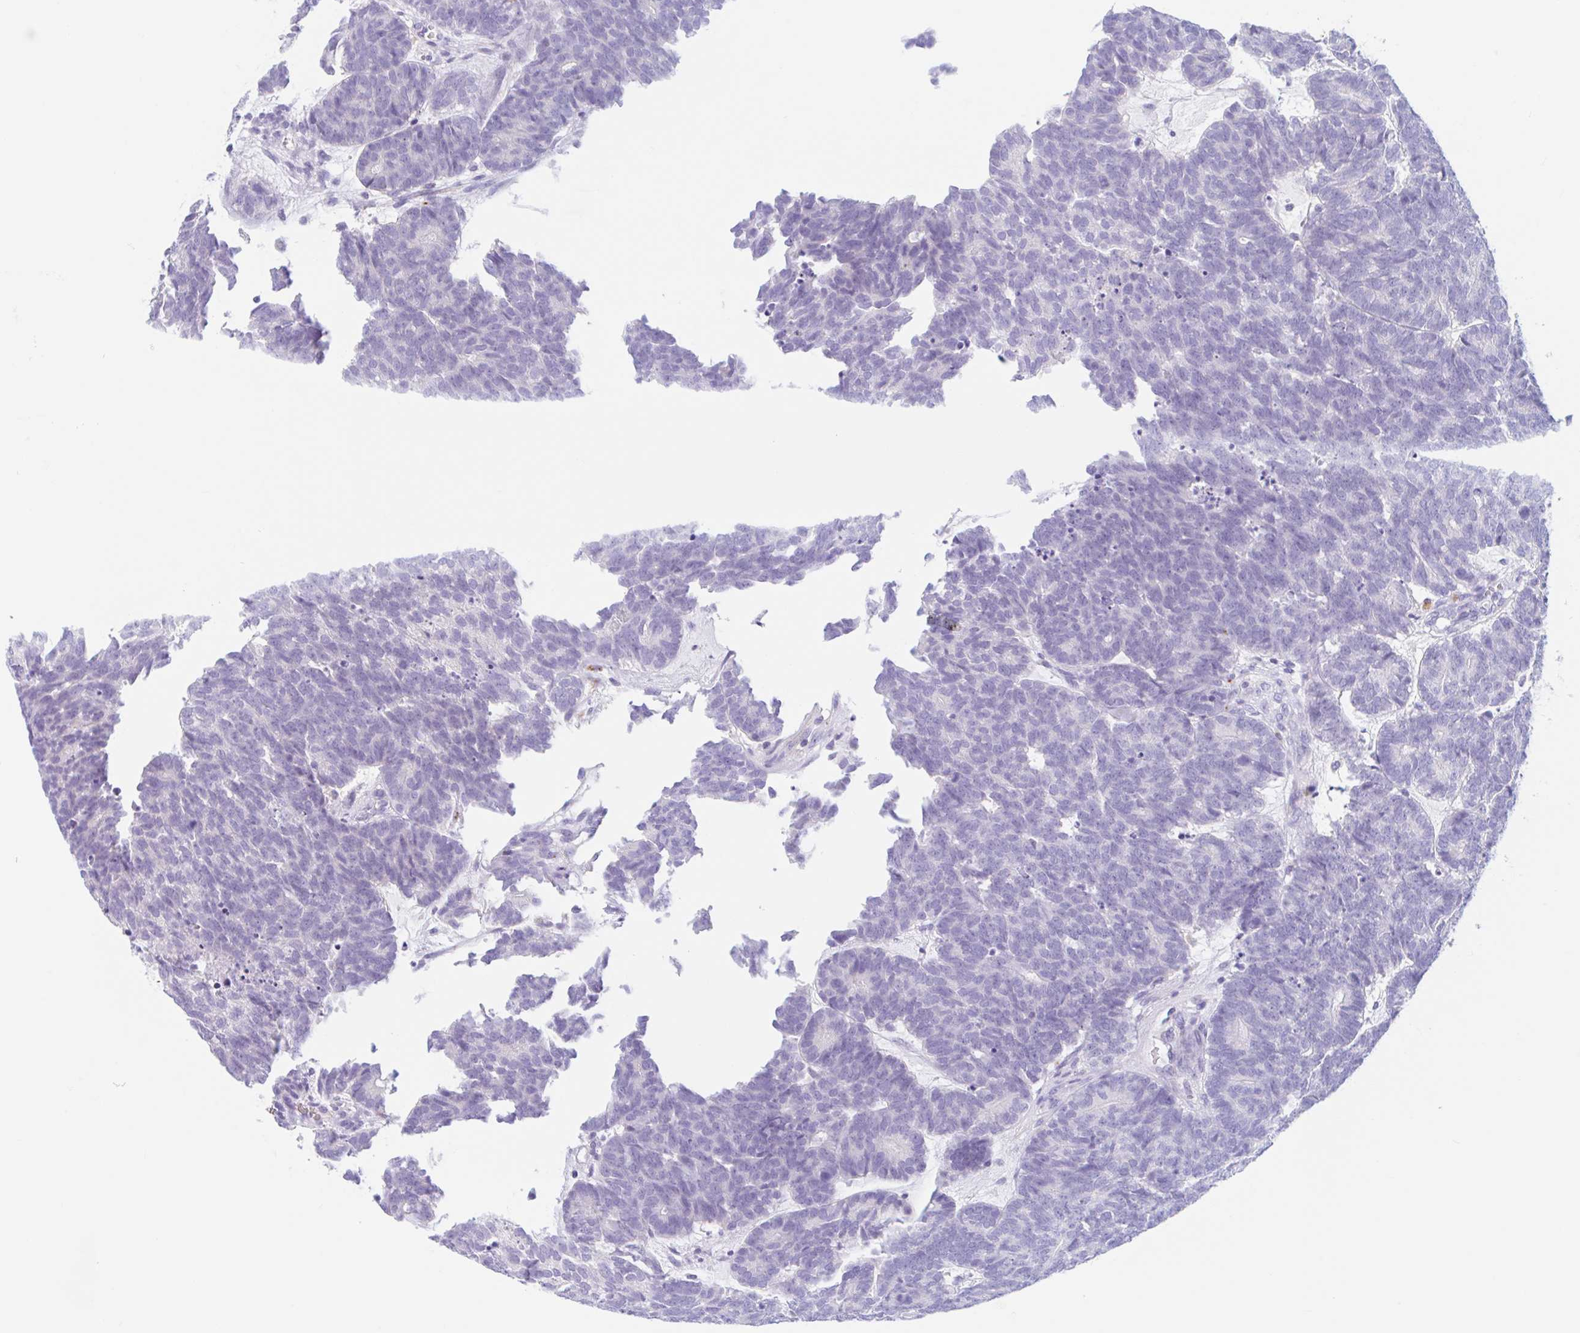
{"staining": {"intensity": "negative", "quantity": "none", "location": "none"}, "tissue": "head and neck cancer", "cell_type": "Tumor cells", "image_type": "cancer", "snomed": [{"axis": "morphology", "description": "Adenocarcinoma, NOS"}, {"axis": "topography", "description": "Head-Neck"}], "caption": "Immunohistochemistry (IHC) image of neoplastic tissue: head and neck adenocarcinoma stained with DAB reveals no significant protein staining in tumor cells. (Brightfield microscopy of DAB immunohistochemistry (IHC) at high magnification).", "gene": "ANKRD9", "patient": {"sex": "female", "age": 81}}